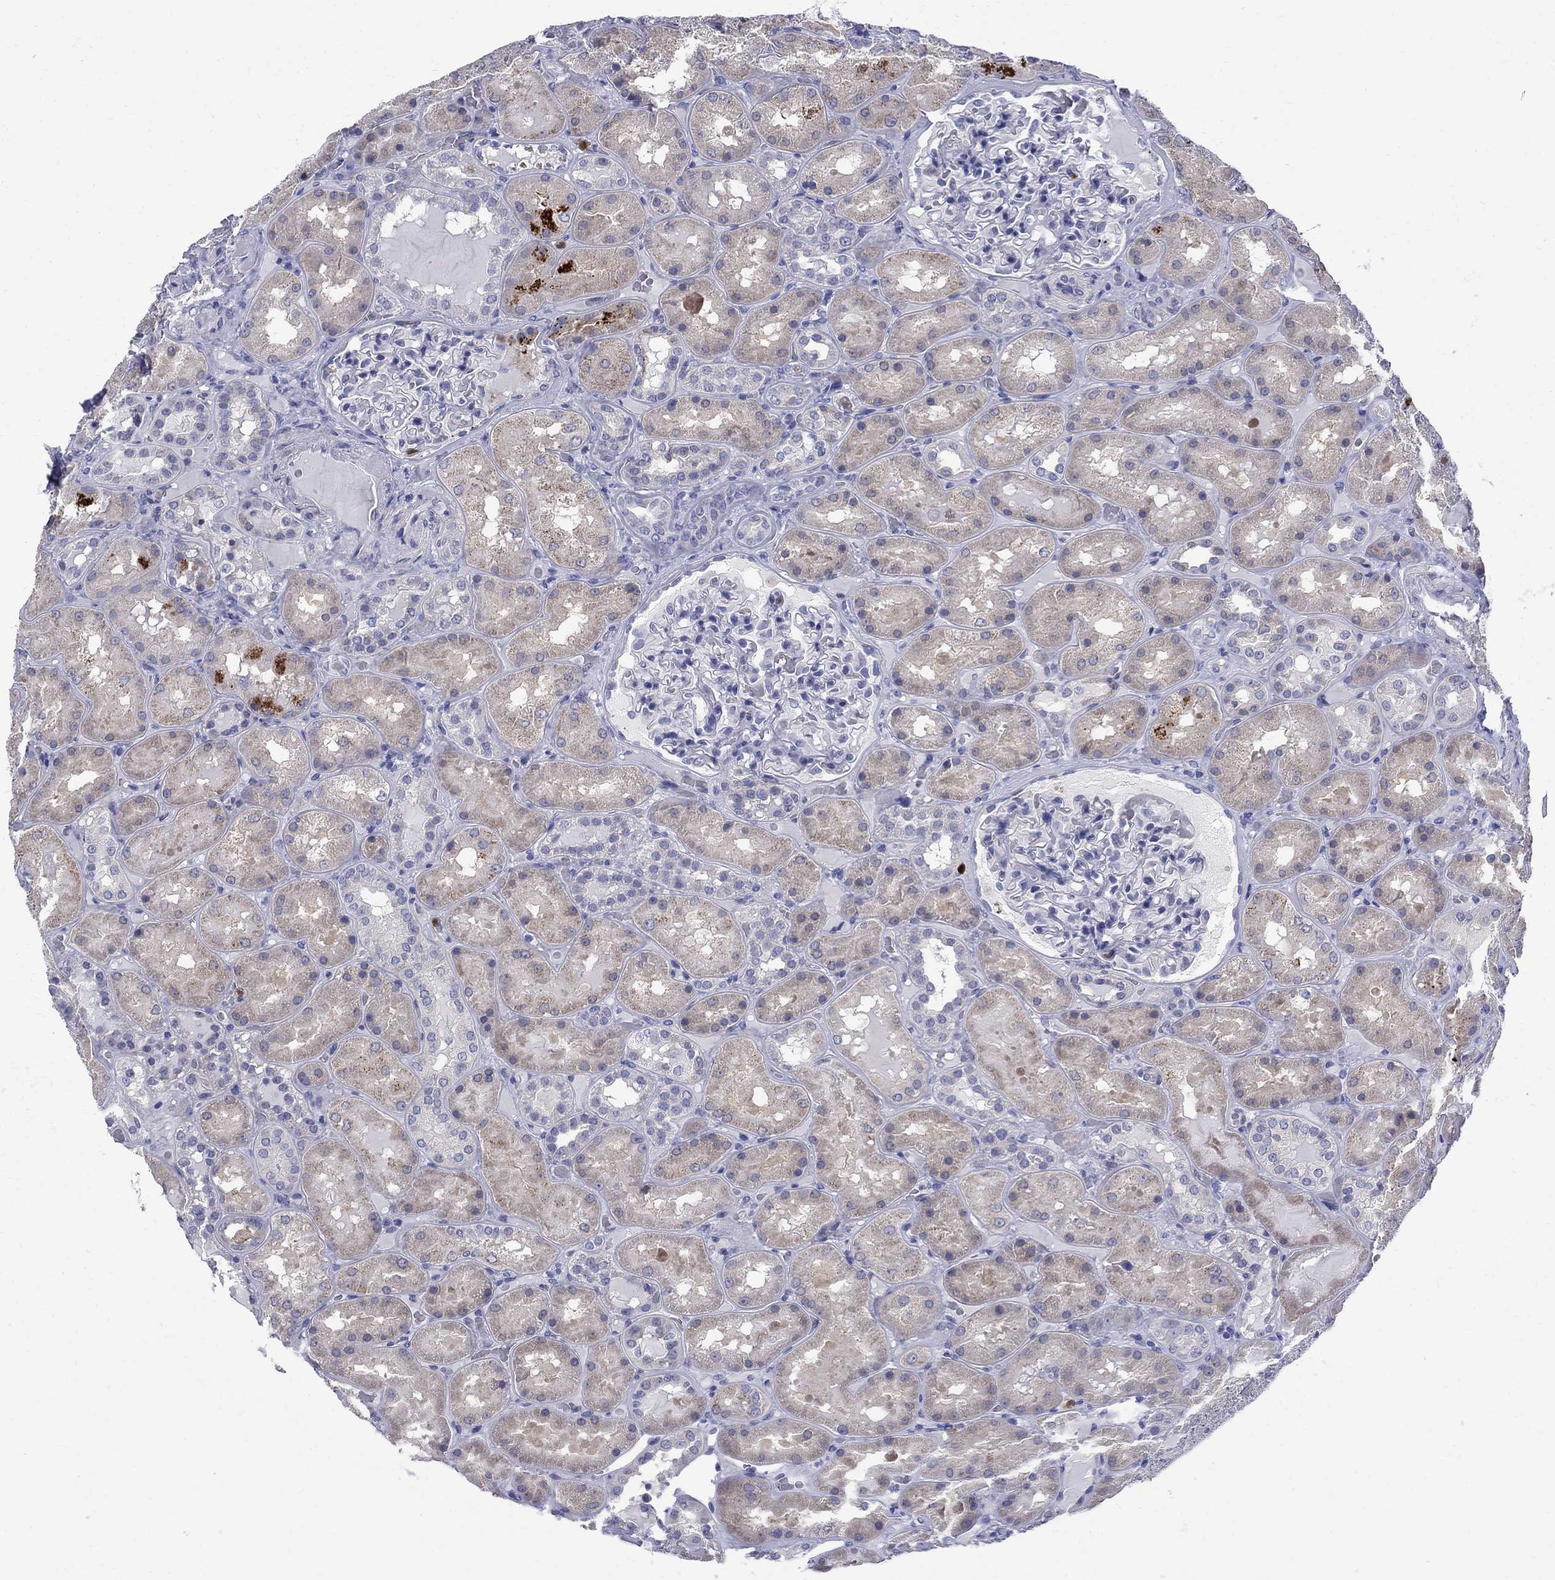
{"staining": {"intensity": "negative", "quantity": "none", "location": "none"}, "tissue": "kidney", "cell_type": "Cells in glomeruli", "image_type": "normal", "snomed": [{"axis": "morphology", "description": "Normal tissue, NOS"}, {"axis": "topography", "description": "Kidney"}], "caption": "IHC of normal kidney displays no positivity in cells in glomeruli.", "gene": "SERPINB2", "patient": {"sex": "male", "age": 73}}